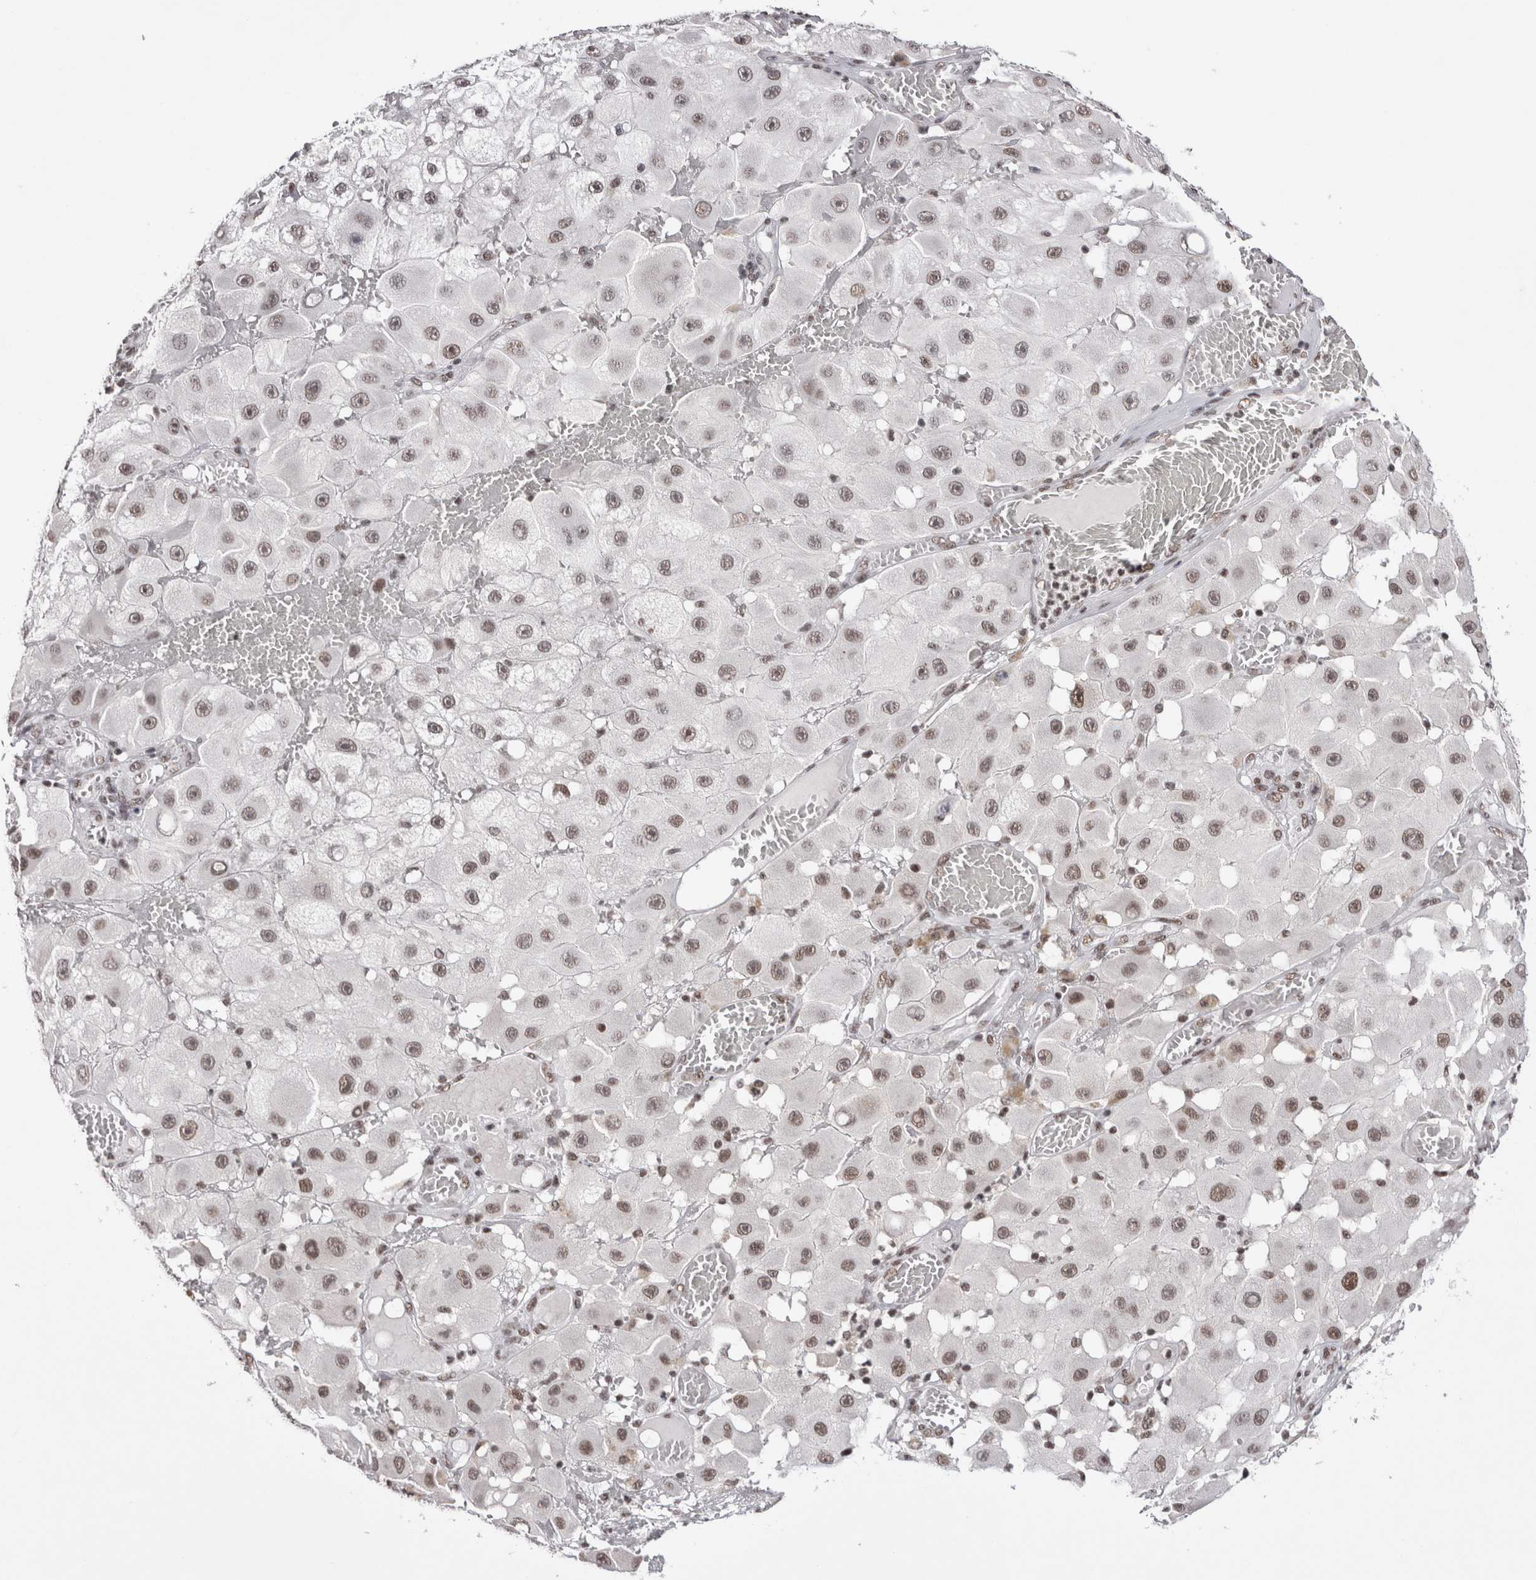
{"staining": {"intensity": "moderate", "quantity": "25%-75%", "location": "nuclear"}, "tissue": "melanoma", "cell_type": "Tumor cells", "image_type": "cancer", "snomed": [{"axis": "morphology", "description": "Malignant melanoma, NOS"}, {"axis": "topography", "description": "Skin"}], "caption": "This is a histology image of immunohistochemistry (IHC) staining of malignant melanoma, which shows moderate positivity in the nuclear of tumor cells.", "gene": "SMC1A", "patient": {"sex": "female", "age": 81}}